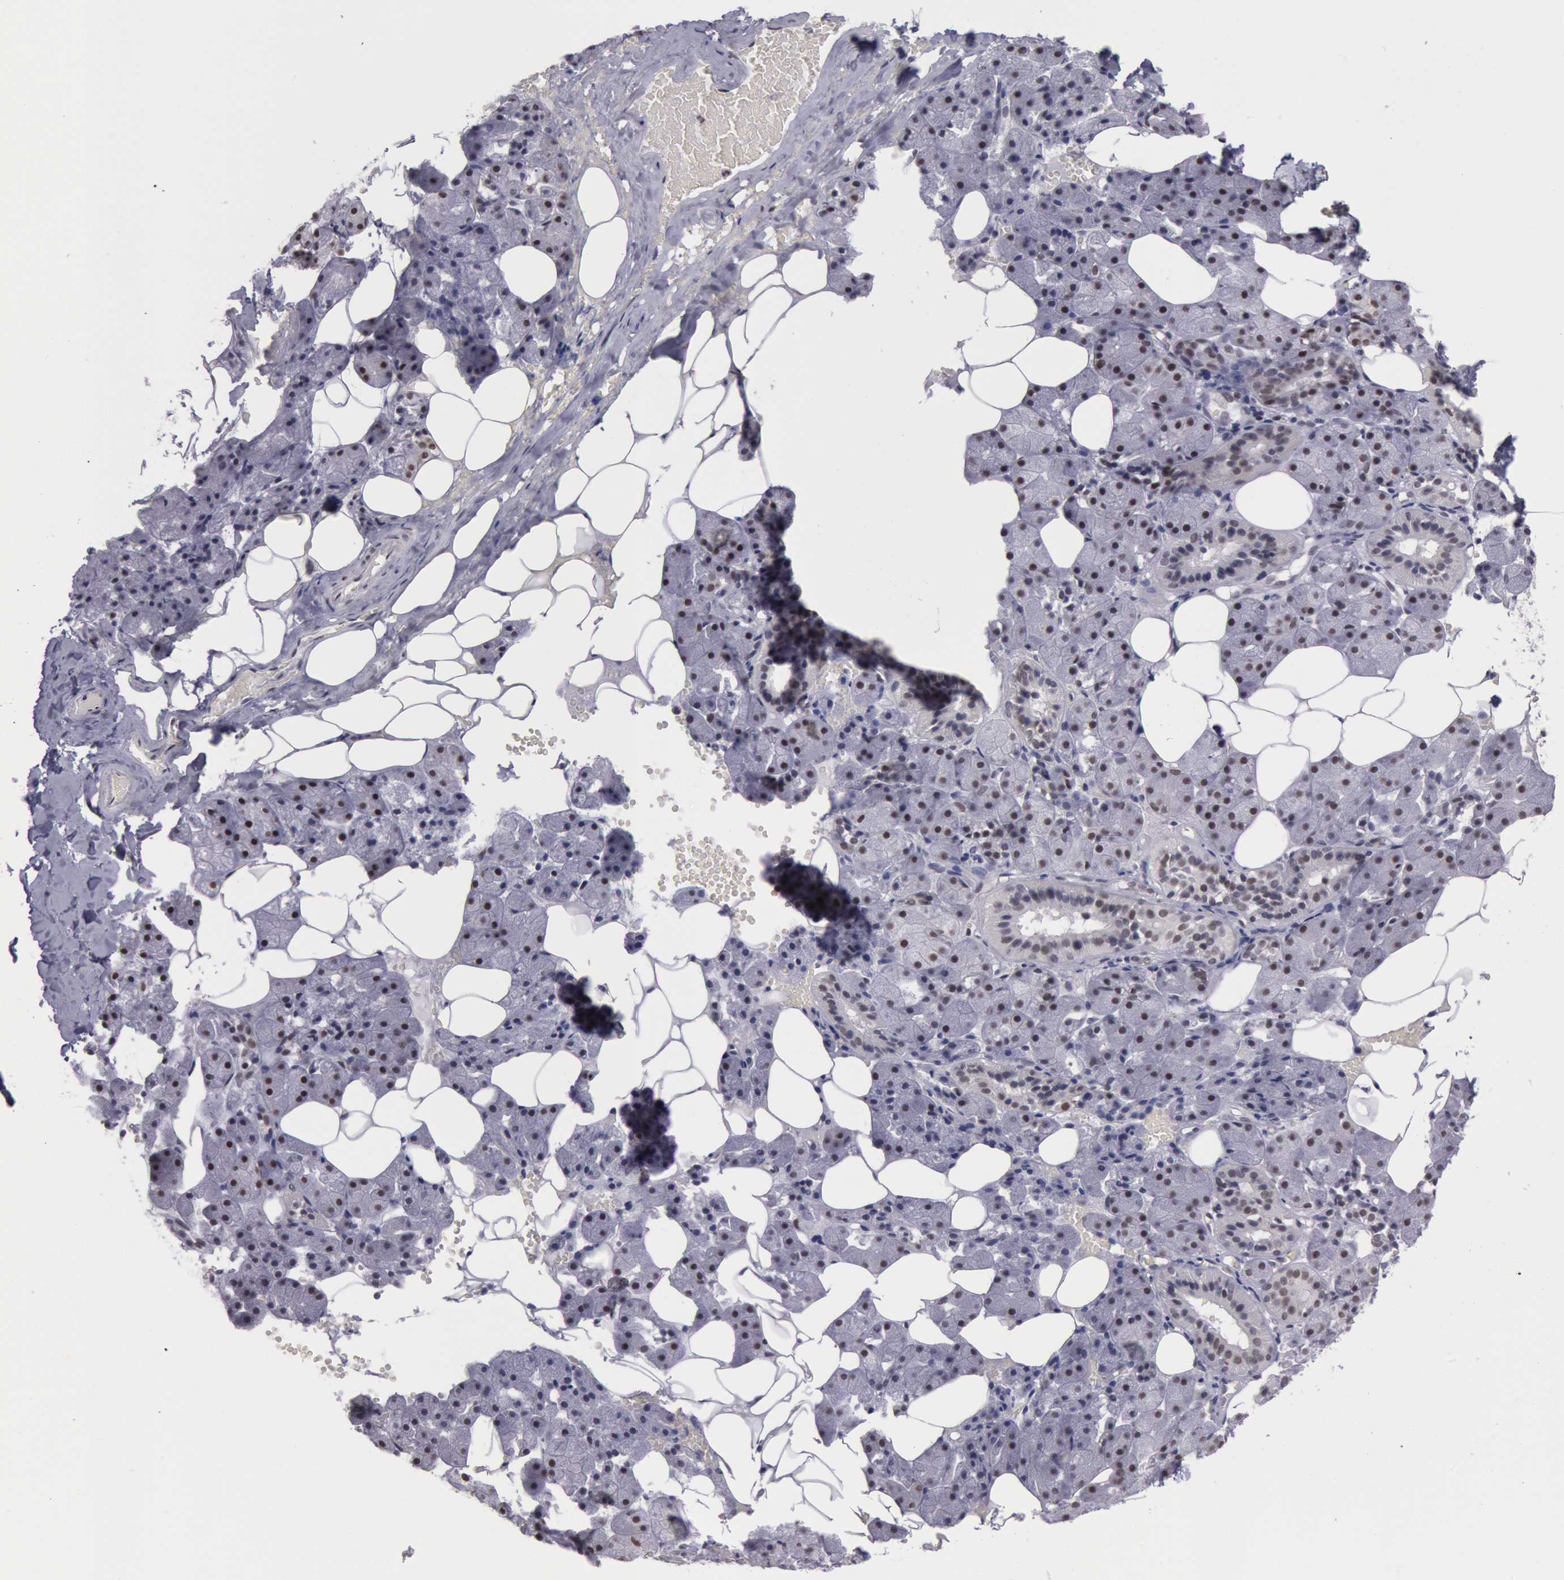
{"staining": {"intensity": "strong", "quantity": ">75%", "location": "nuclear"}, "tissue": "salivary gland", "cell_type": "Glandular cells", "image_type": "normal", "snomed": [{"axis": "morphology", "description": "Normal tissue, NOS"}, {"axis": "topography", "description": "Salivary gland"}], "caption": "Strong nuclear protein expression is identified in about >75% of glandular cells in salivary gland.", "gene": "NKAP", "patient": {"sex": "female", "age": 55}}